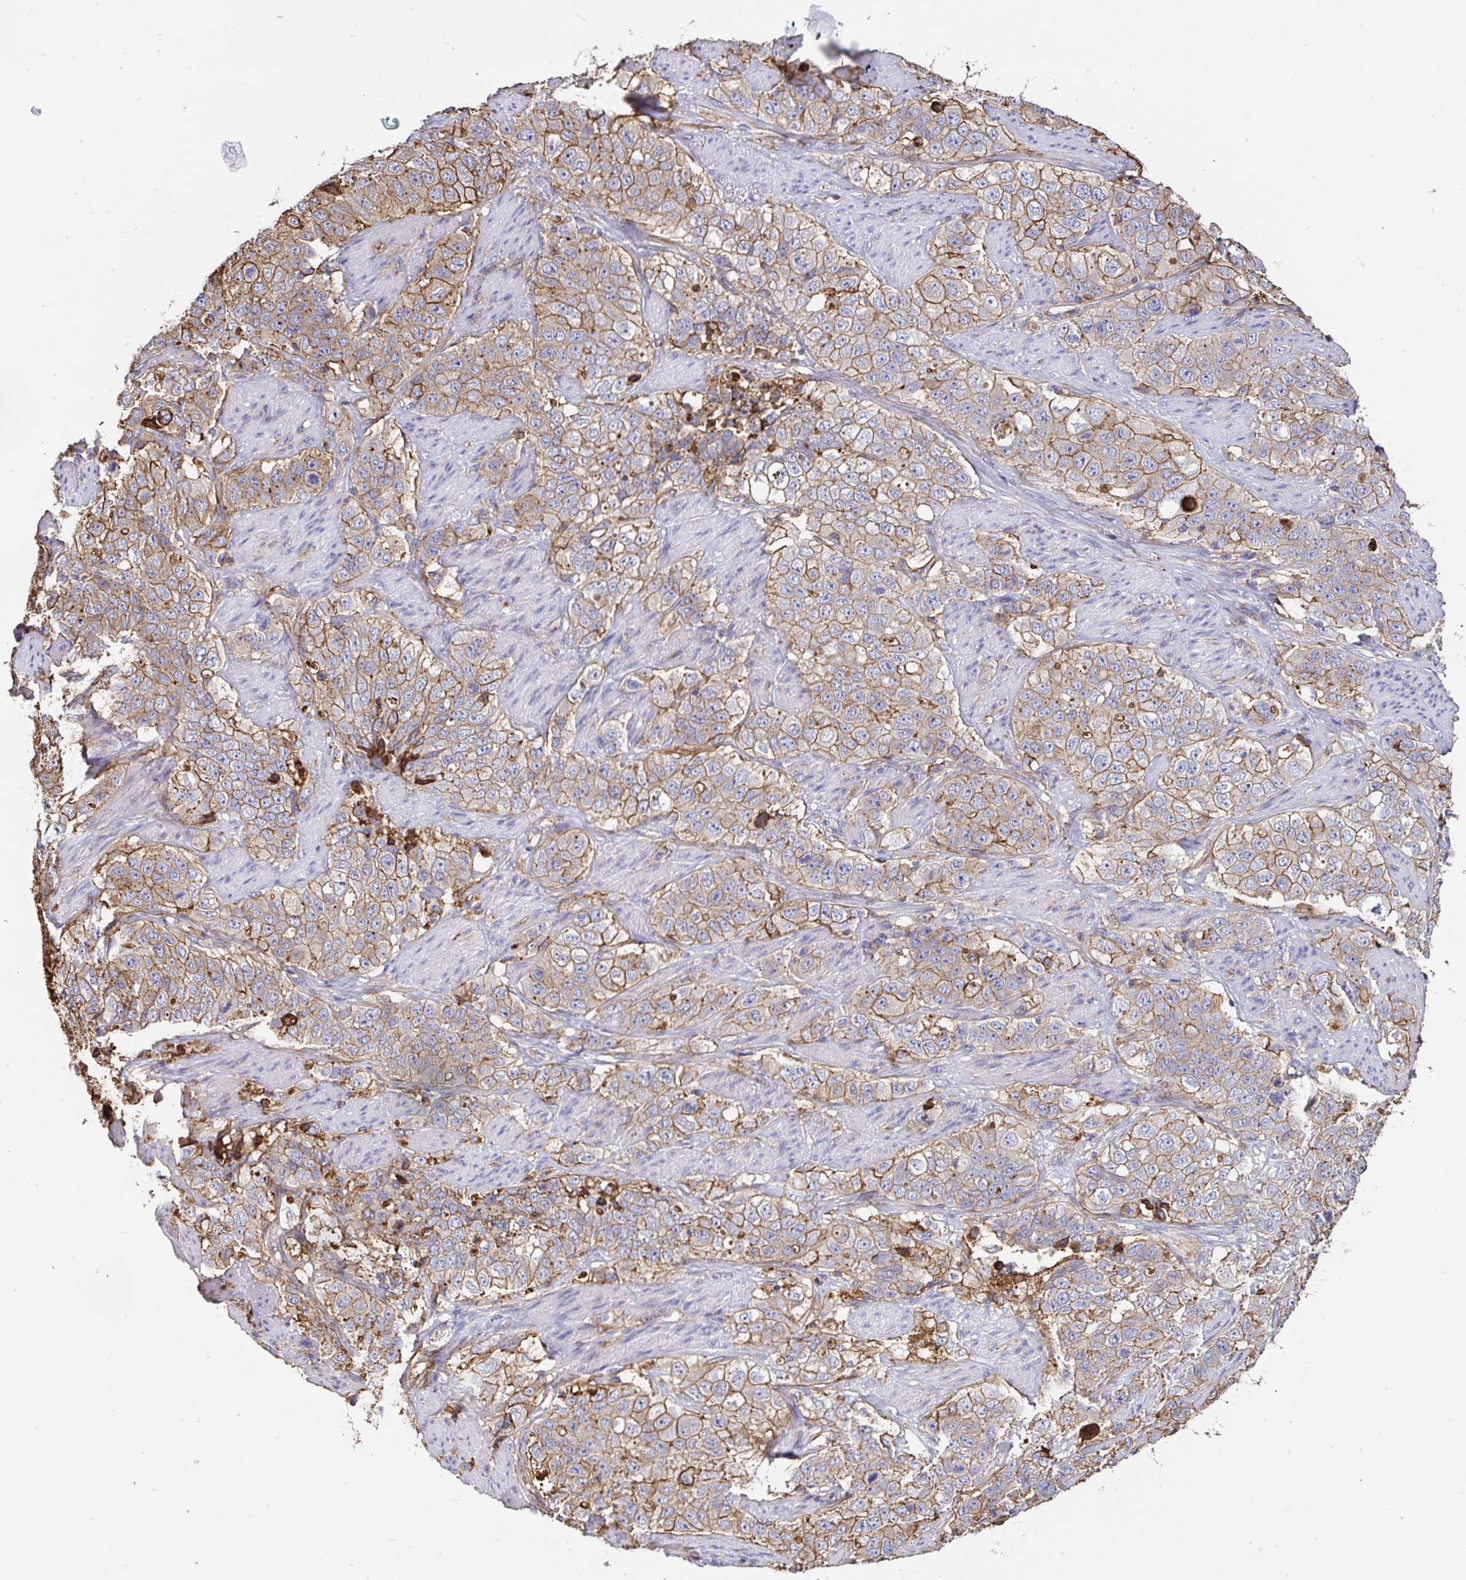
{"staining": {"intensity": "moderate", "quantity": ">75%", "location": "cytoplasmic/membranous"}, "tissue": "stomach cancer", "cell_type": "Tumor cells", "image_type": "cancer", "snomed": [{"axis": "morphology", "description": "Adenocarcinoma, NOS"}, {"axis": "topography", "description": "Stomach"}], "caption": "Immunohistochemistry photomicrograph of human stomach adenocarcinoma stained for a protein (brown), which demonstrates medium levels of moderate cytoplasmic/membranous positivity in approximately >75% of tumor cells.", "gene": "ANXA2", "patient": {"sex": "male", "age": 48}}